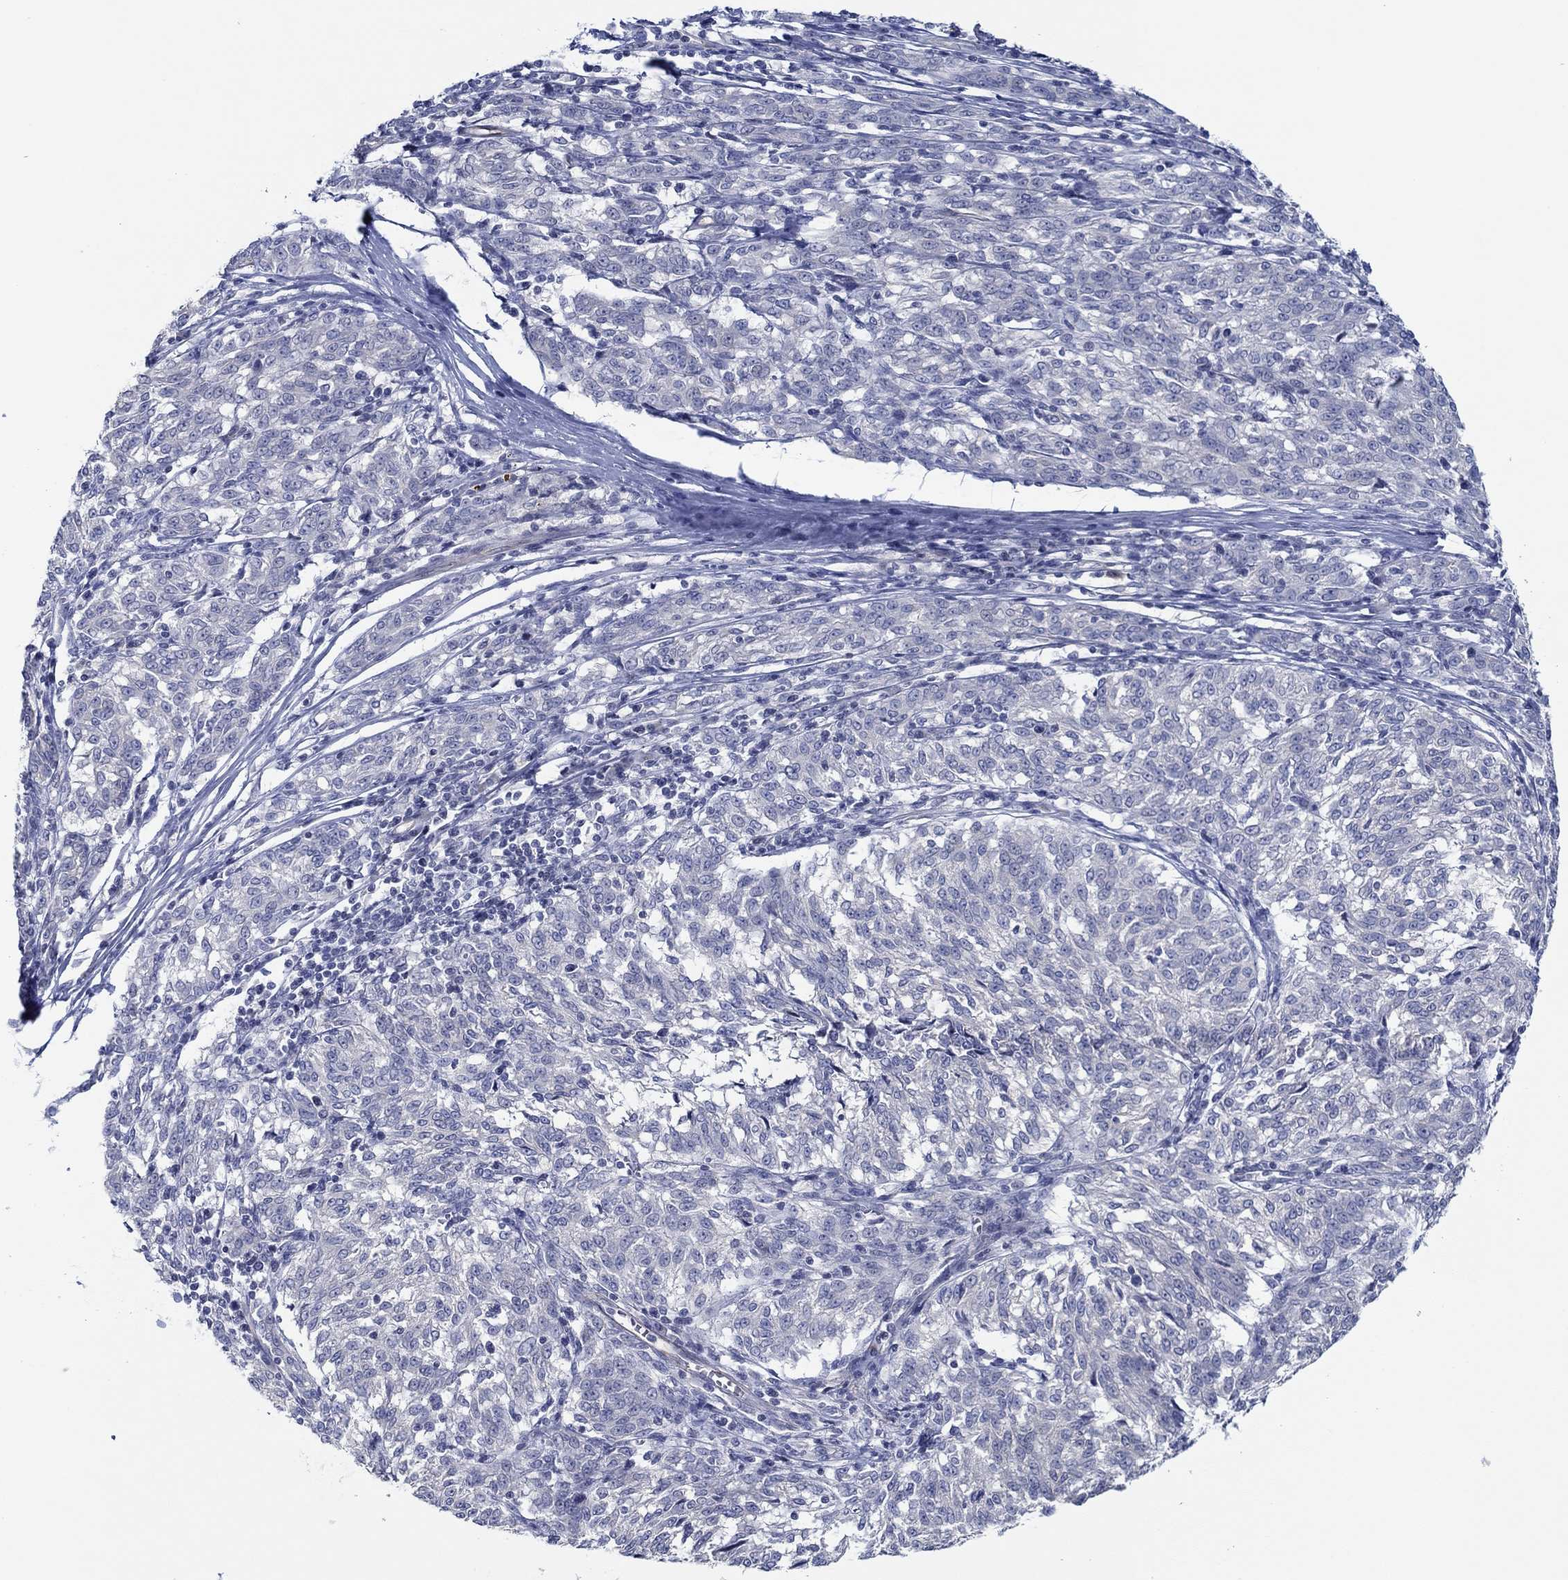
{"staining": {"intensity": "negative", "quantity": "none", "location": "none"}, "tissue": "melanoma", "cell_type": "Tumor cells", "image_type": "cancer", "snomed": [{"axis": "morphology", "description": "Malignant melanoma, NOS"}, {"axis": "topography", "description": "Skin"}], "caption": "This is a micrograph of immunohistochemistry staining of malignant melanoma, which shows no positivity in tumor cells.", "gene": "GJA5", "patient": {"sex": "female", "age": 72}}